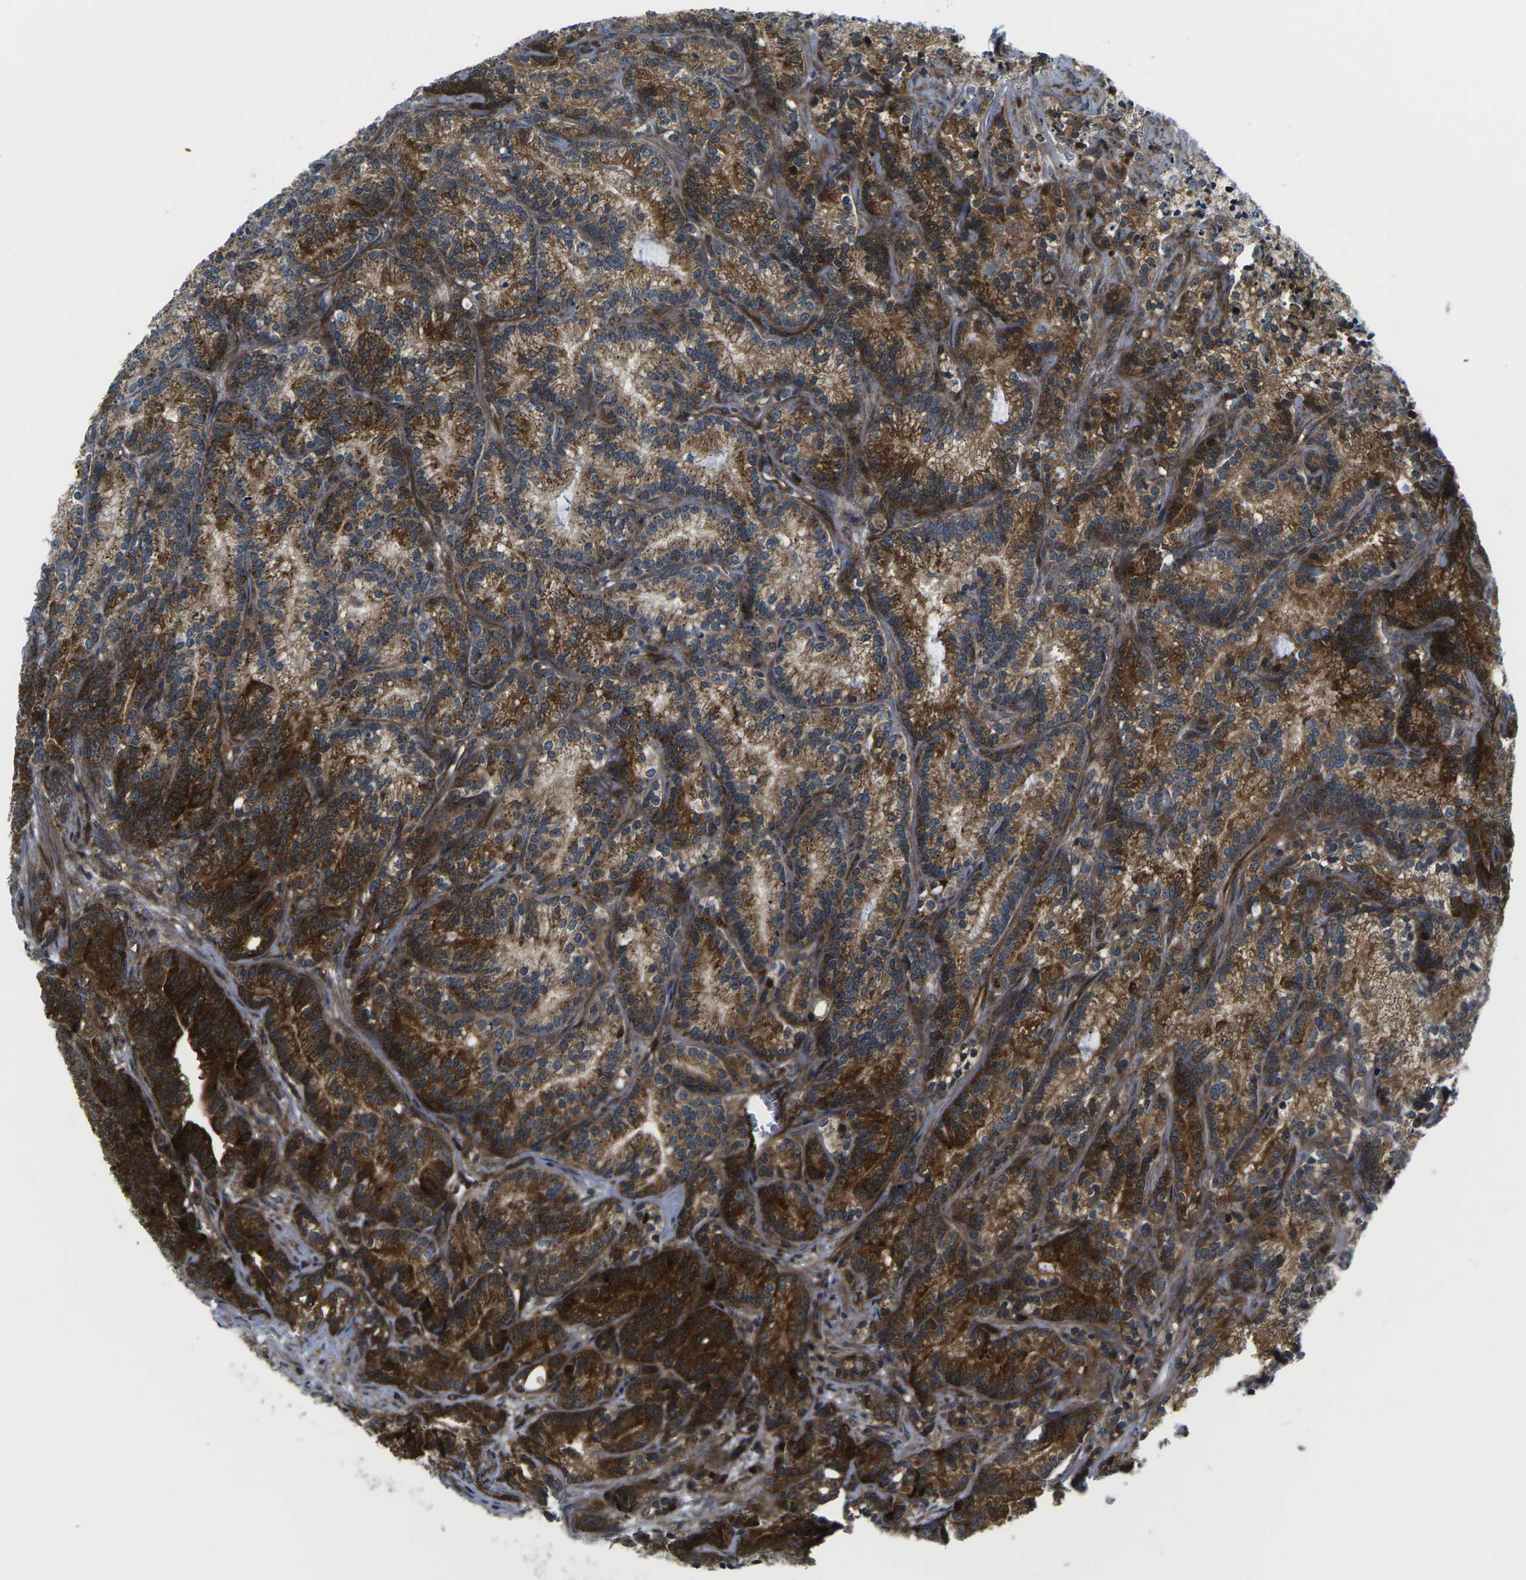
{"staining": {"intensity": "strong", "quantity": ">75%", "location": "cytoplasmic/membranous"}, "tissue": "prostate cancer", "cell_type": "Tumor cells", "image_type": "cancer", "snomed": [{"axis": "morphology", "description": "Adenocarcinoma, Low grade"}, {"axis": "topography", "description": "Prostate"}], "caption": "A brown stain highlights strong cytoplasmic/membranous staining of a protein in human prostate cancer tumor cells.", "gene": "EIF4E", "patient": {"sex": "male", "age": 89}}